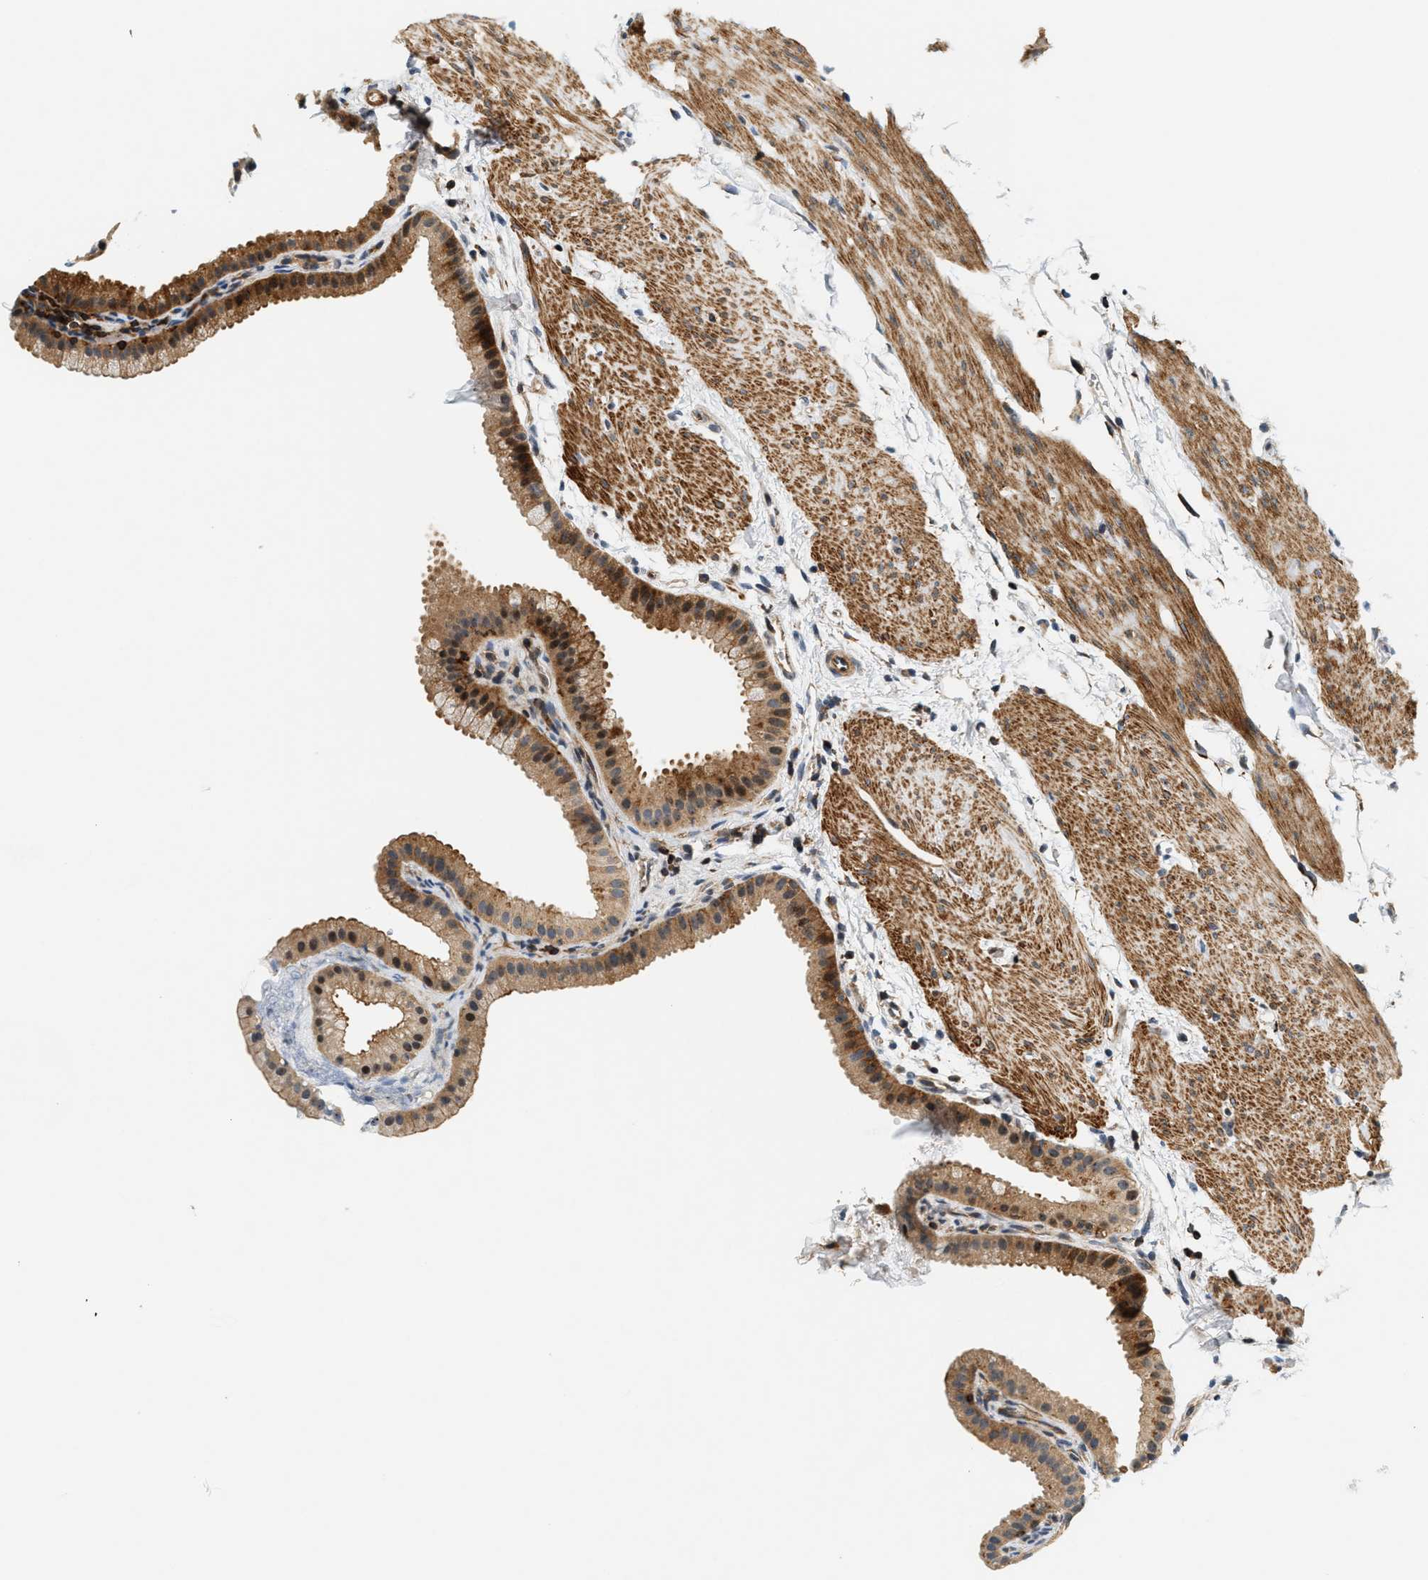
{"staining": {"intensity": "moderate", "quantity": ">75%", "location": "cytoplasmic/membranous,nuclear"}, "tissue": "gallbladder", "cell_type": "Glandular cells", "image_type": "normal", "snomed": [{"axis": "morphology", "description": "Normal tissue, NOS"}, {"axis": "topography", "description": "Gallbladder"}], "caption": "DAB immunohistochemical staining of unremarkable gallbladder shows moderate cytoplasmic/membranous,nuclear protein staining in approximately >75% of glandular cells.", "gene": "SAMD9", "patient": {"sex": "female", "age": 64}}